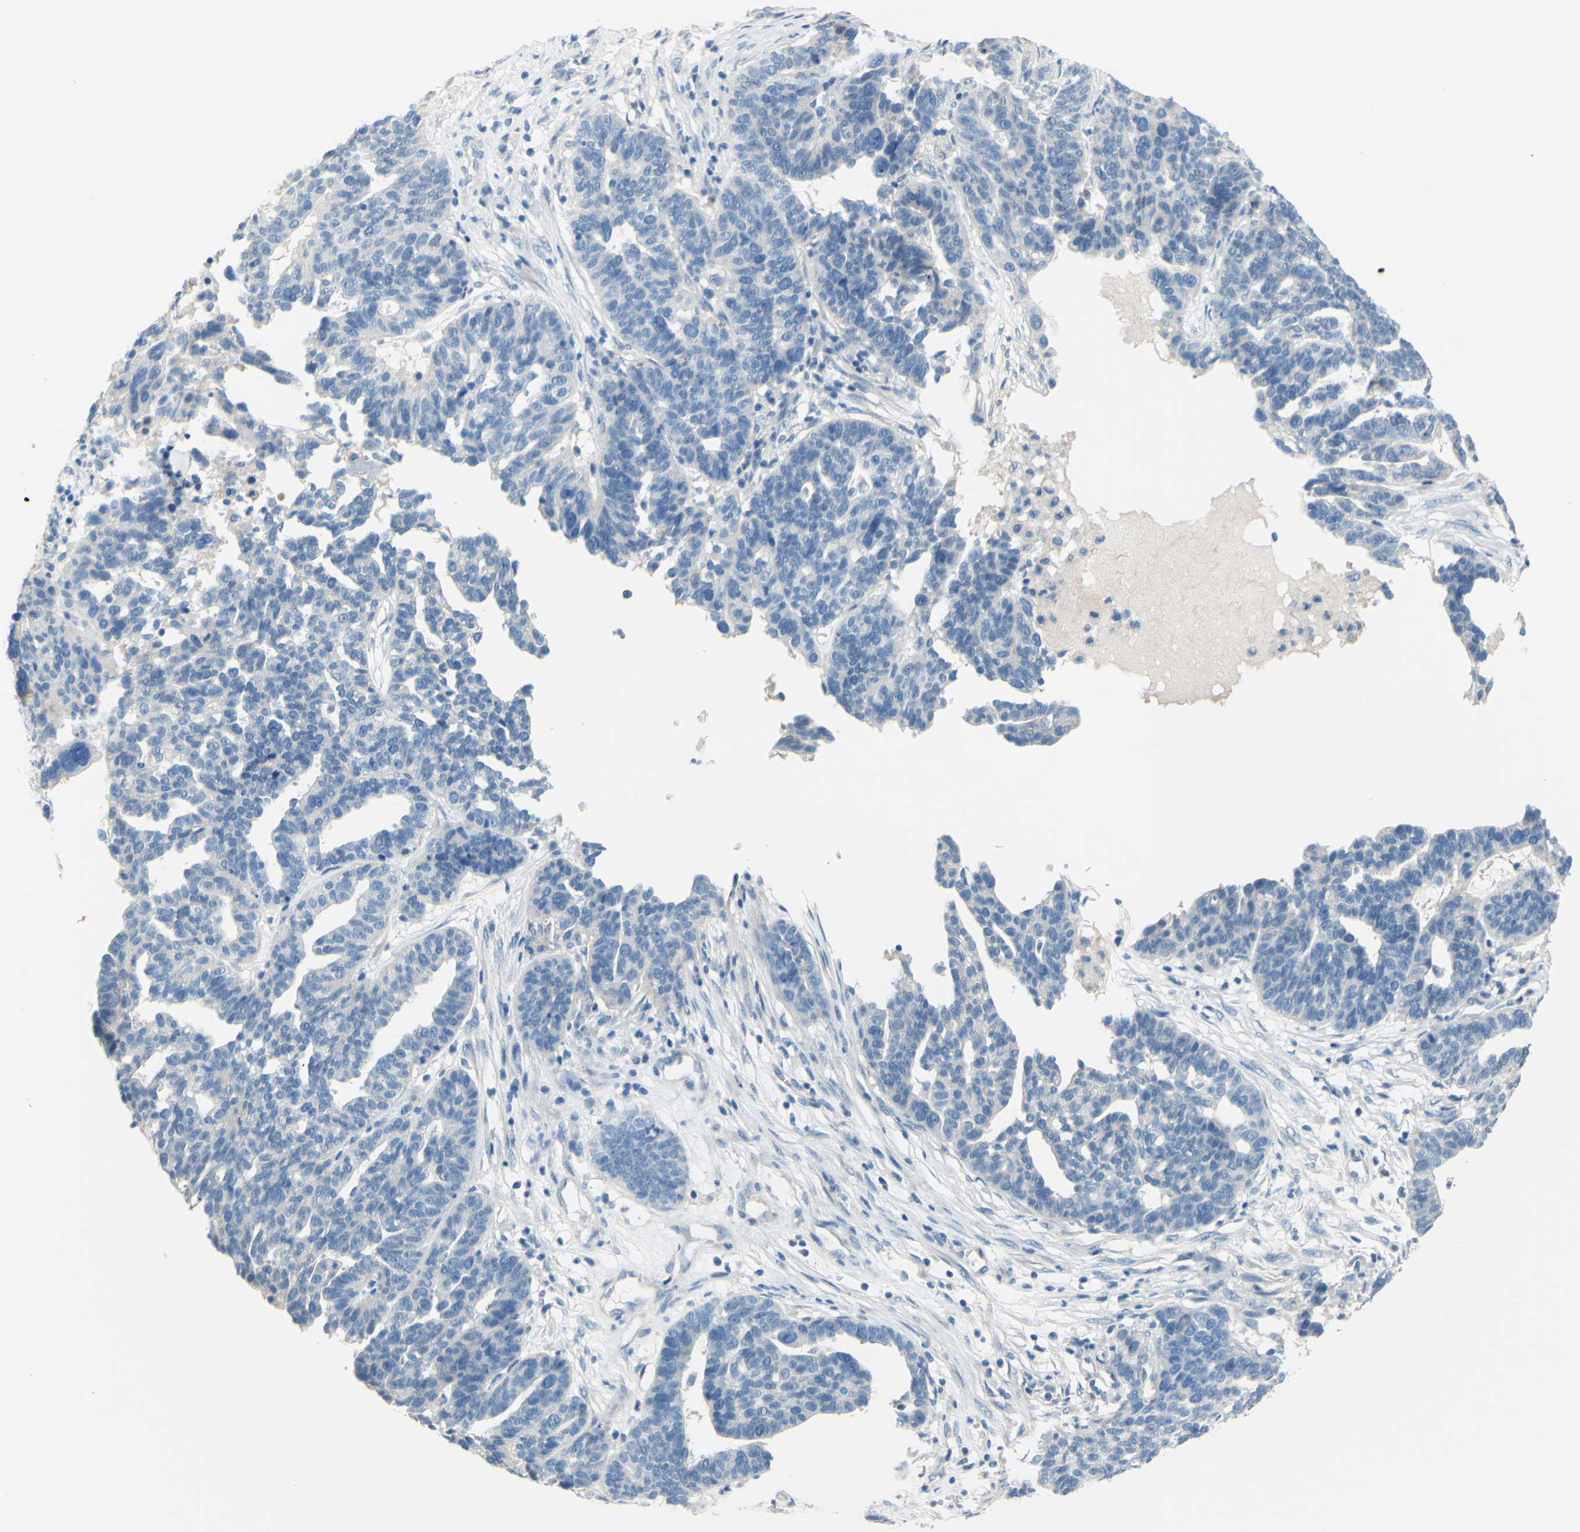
{"staining": {"intensity": "negative", "quantity": "none", "location": "none"}, "tissue": "ovarian cancer", "cell_type": "Tumor cells", "image_type": "cancer", "snomed": [{"axis": "morphology", "description": "Cystadenocarcinoma, serous, NOS"}, {"axis": "topography", "description": "Ovary"}], "caption": "Ovarian cancer stained for a protein using immunohistochemistry exhibits no positivity tumor cells.", "gene": "SLC1A2", "patient": {"sex": "female", "age": 59}}